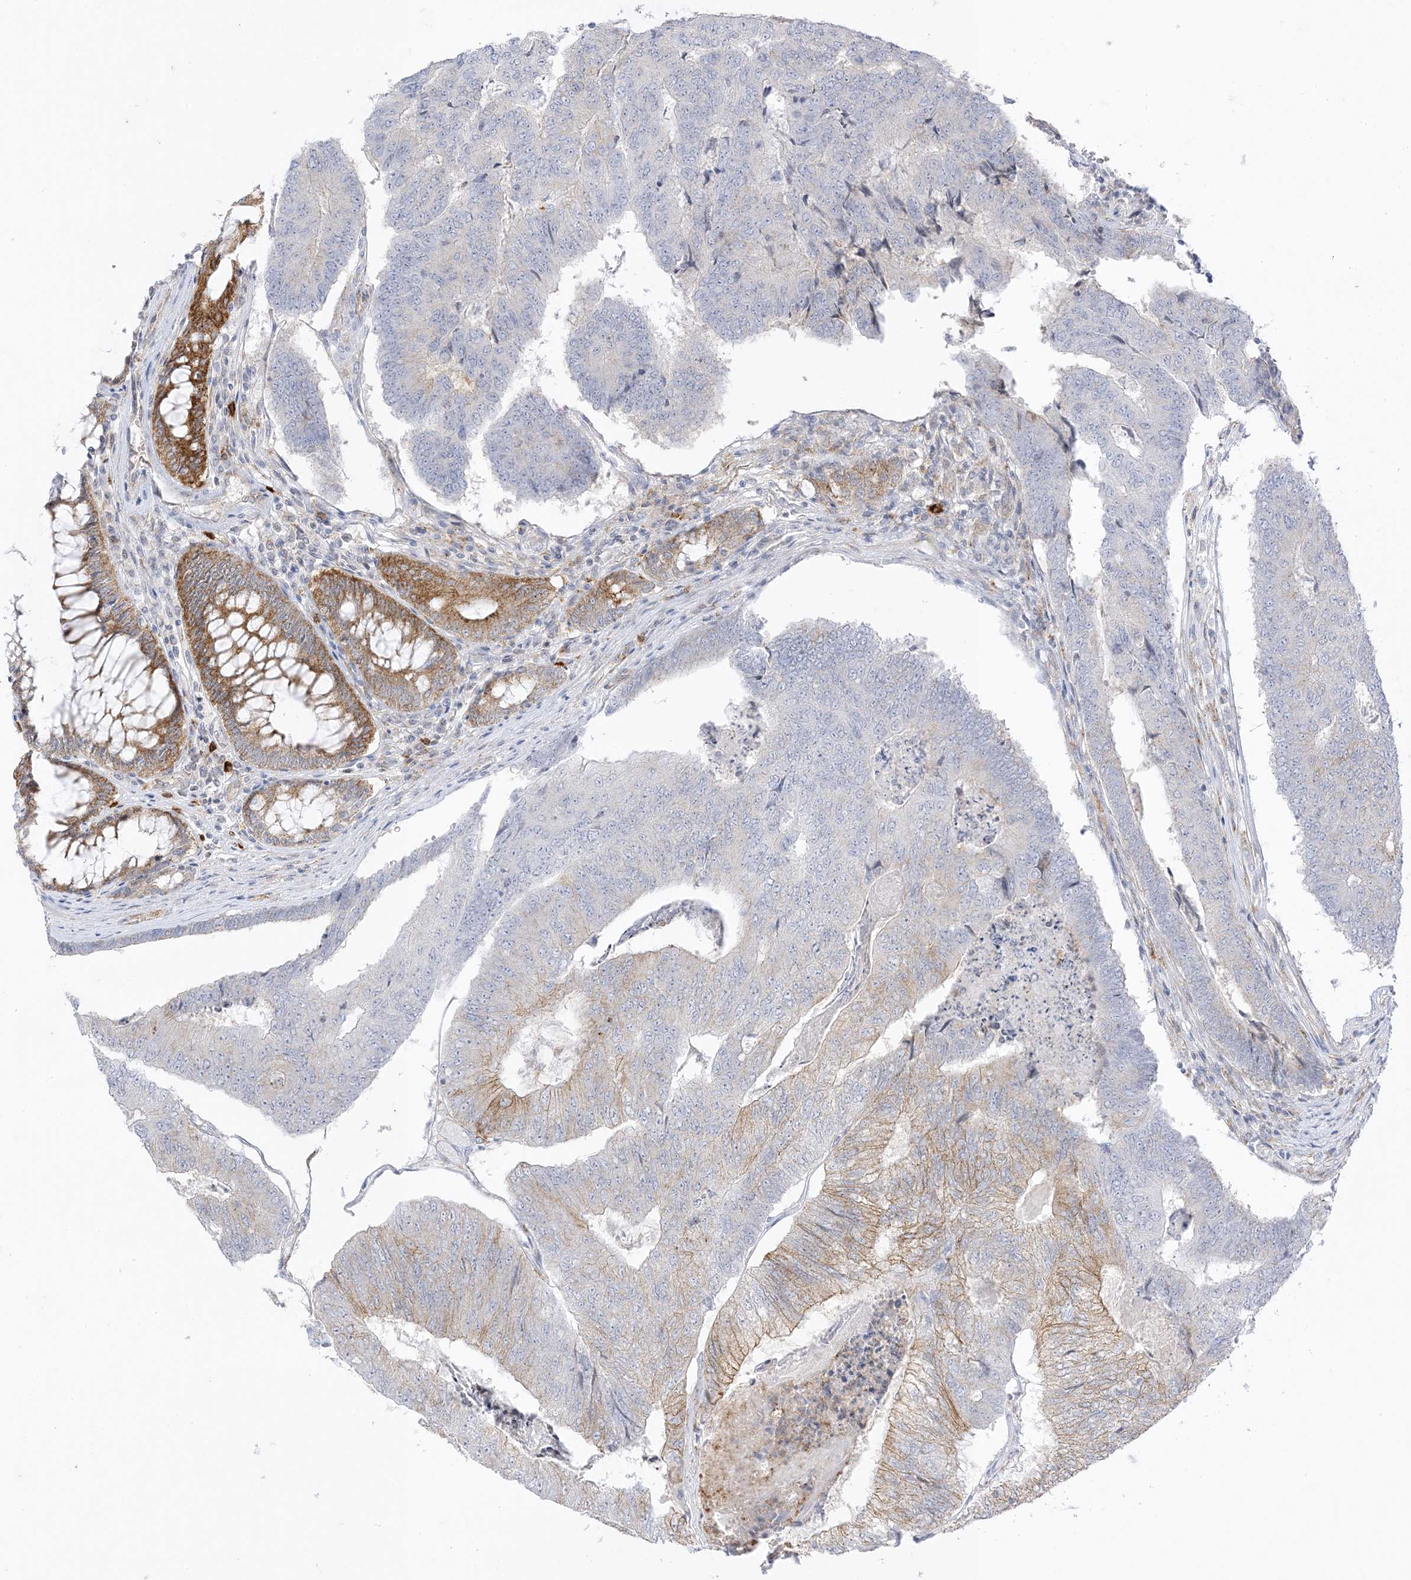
{"staining": {"intensity": "weak", "quantity": "25%-75%", "location": "cytoplasmic/membranous"}, "tissue": "colorectal cancer", "cell_type": "Tumor cells", "image_type": "cancer", "snomed": [{"axis": "morphology", "description": "Adenocarcinoma, NOS"}, {"axis": "topography", "description": "Colon"}], "caption": "IHC image of colorectal cancer stained for a protein (brown), which displays low levels of weak cytoplasmic/membranous positivity in about 25%-75% of tumor cells.", "gene": "RAC1", "patient": {"sex": "female", "age": 67}}